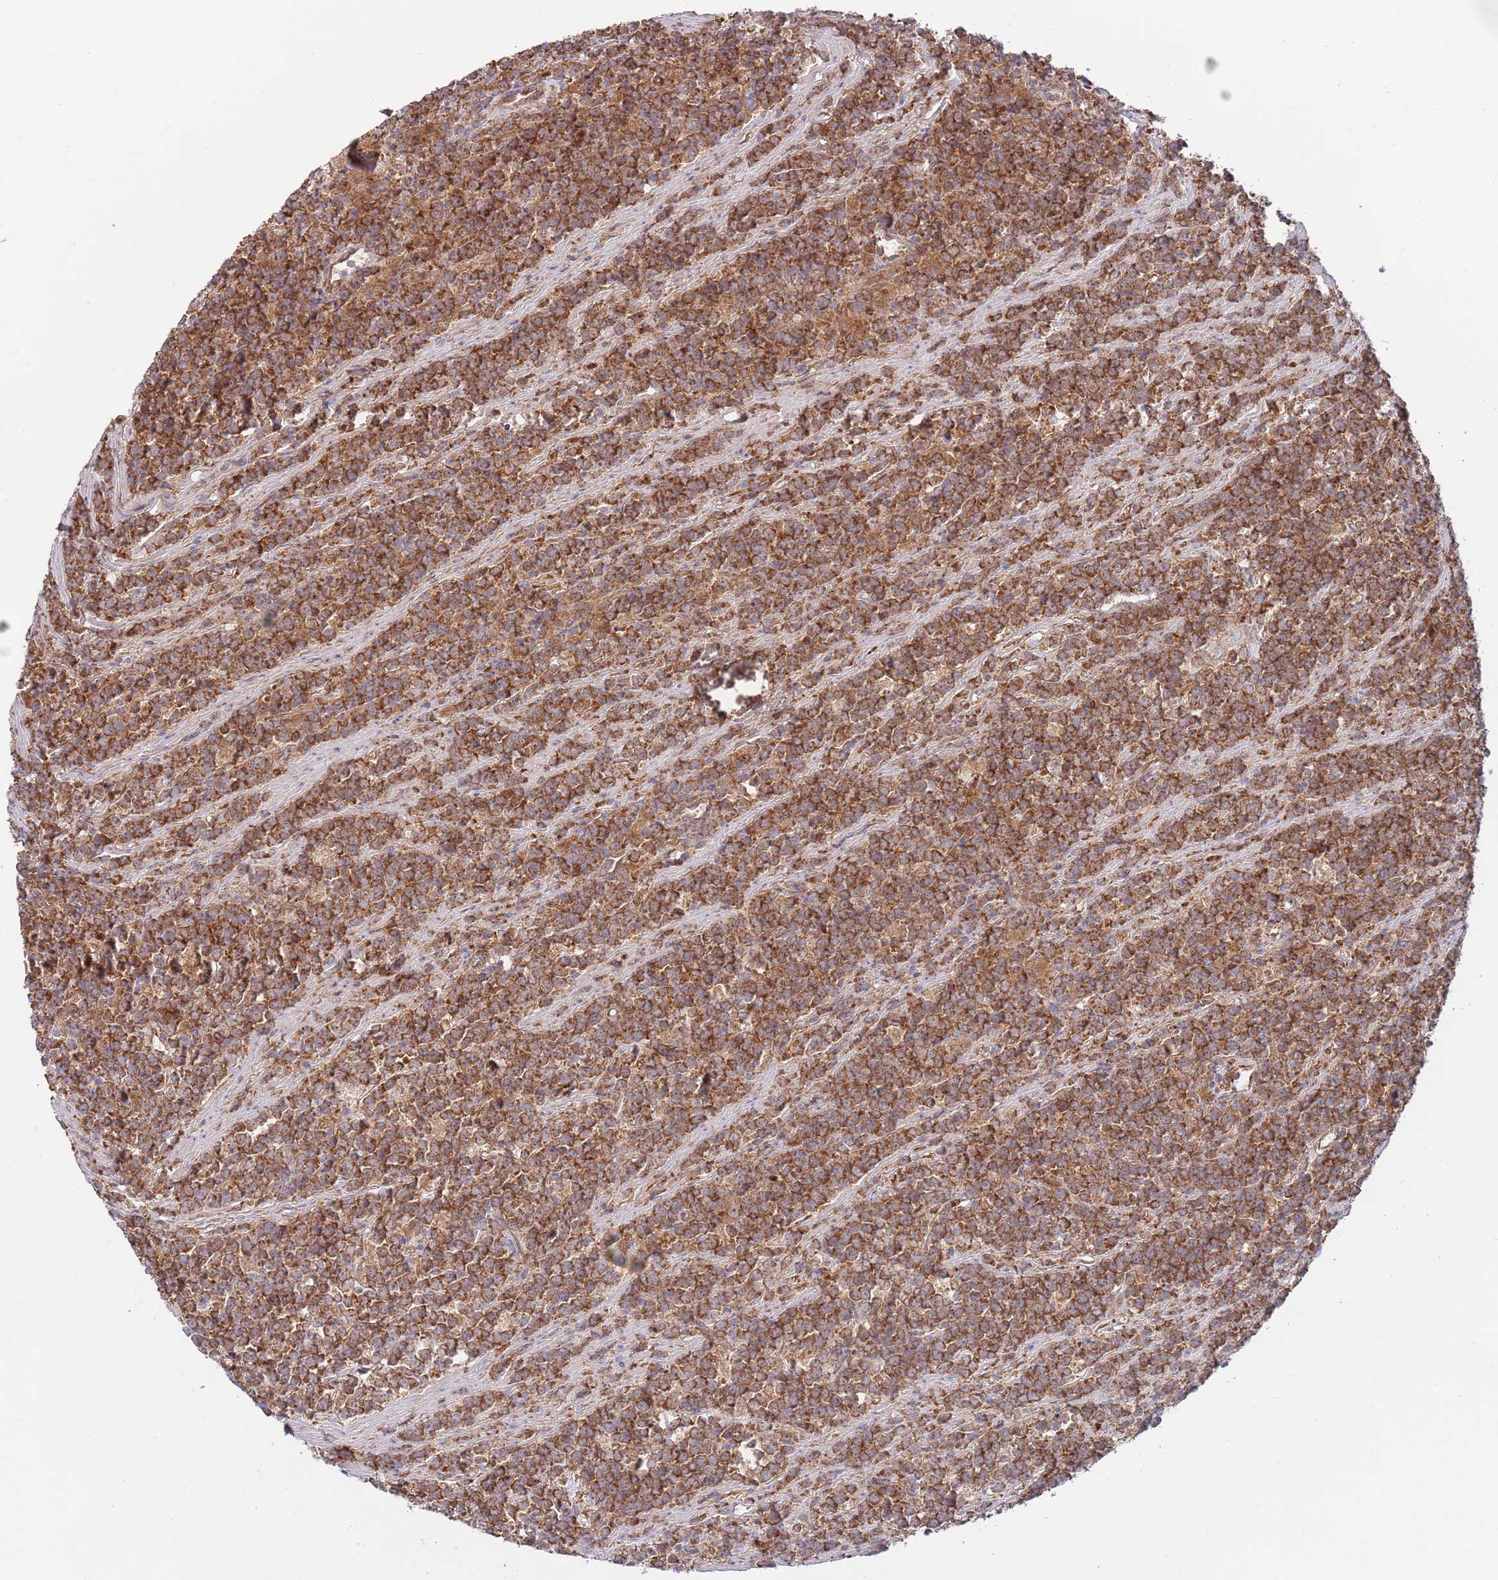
{"staining": {"intensity": "strong", "quantity": ">75%", "location": "cytoplasmic/membranous"}, "tissue": "lymphoma", "cell_type": "Tumor cells", "image_type": "cancer", "snomed": [{"axis": "morphology", "description": "Malignant lymphoma, non-Hodgkin's type, High grade"}, {"axis": "topography", "description": "Small intestine"}, {"axis": "topography", "description": "Colon"}], "caption": "A photomicrograph showing strong cytoplasmic/membranous positivity in approximately >75% of tumor cells in high-grade malignant lymphoma, non-Hodgkin's type, as visualized by brown immunohistochemical staining.", "gene": "EIF3F", "patient": {"sex": "male", "age": 8}}